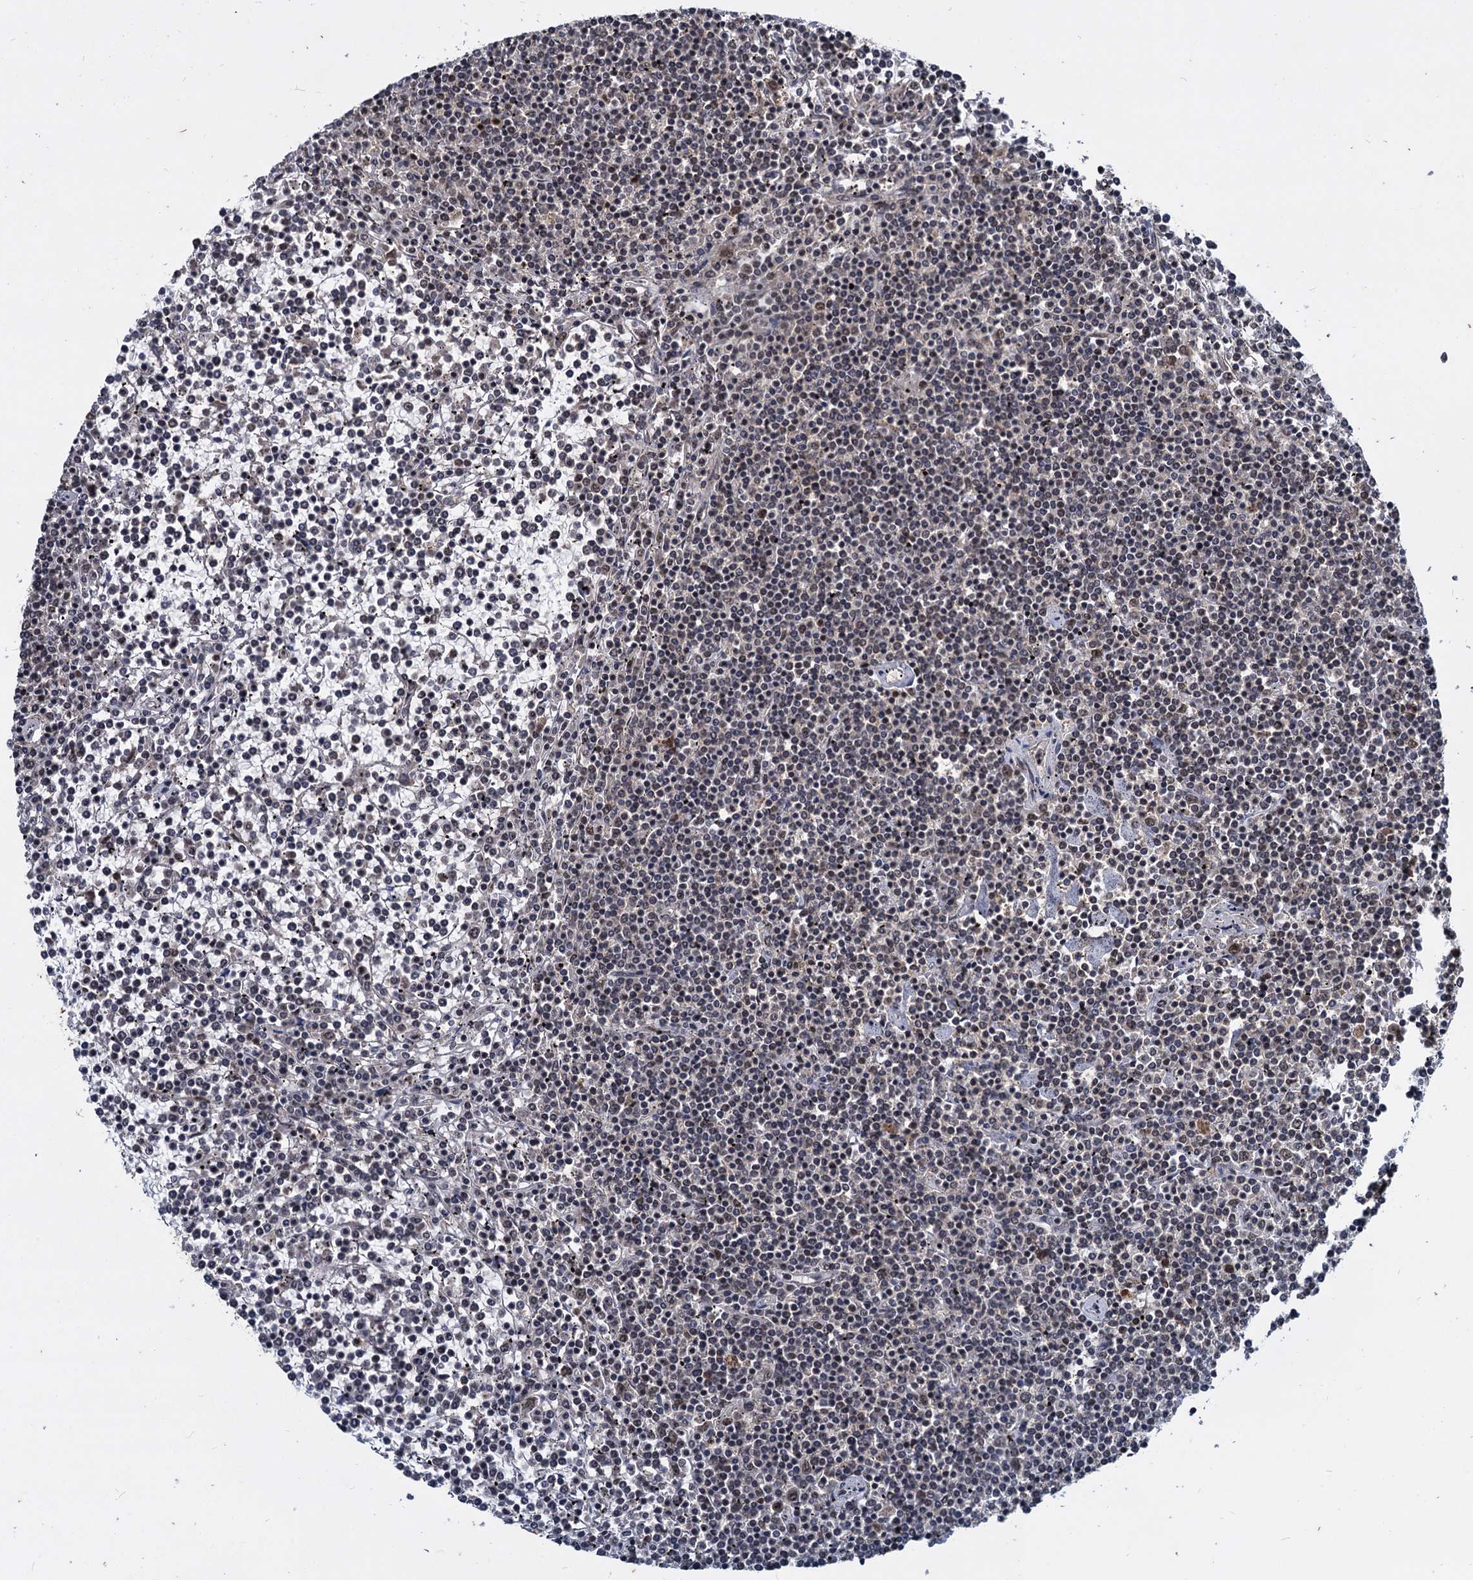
{"staining": {"intensity": "negative", "quantity": "none", "location": "none"}, "tissue": "lymphoma", "cell_type": "Tumor cells", "image_type": "cancer", "snomed": [{"axis": "morphology", "description": "Malignant lymphoma, non-Hodgkin's type, Low grade"}, {"axis": "topography", "description": "Spleen"}], "caption": "A micrograph of lymphoma stained for a protein exhibits no brown staining in tumor cells.", "gene": "FAM216B", "patient": {"sex": "female", "age": 19}}